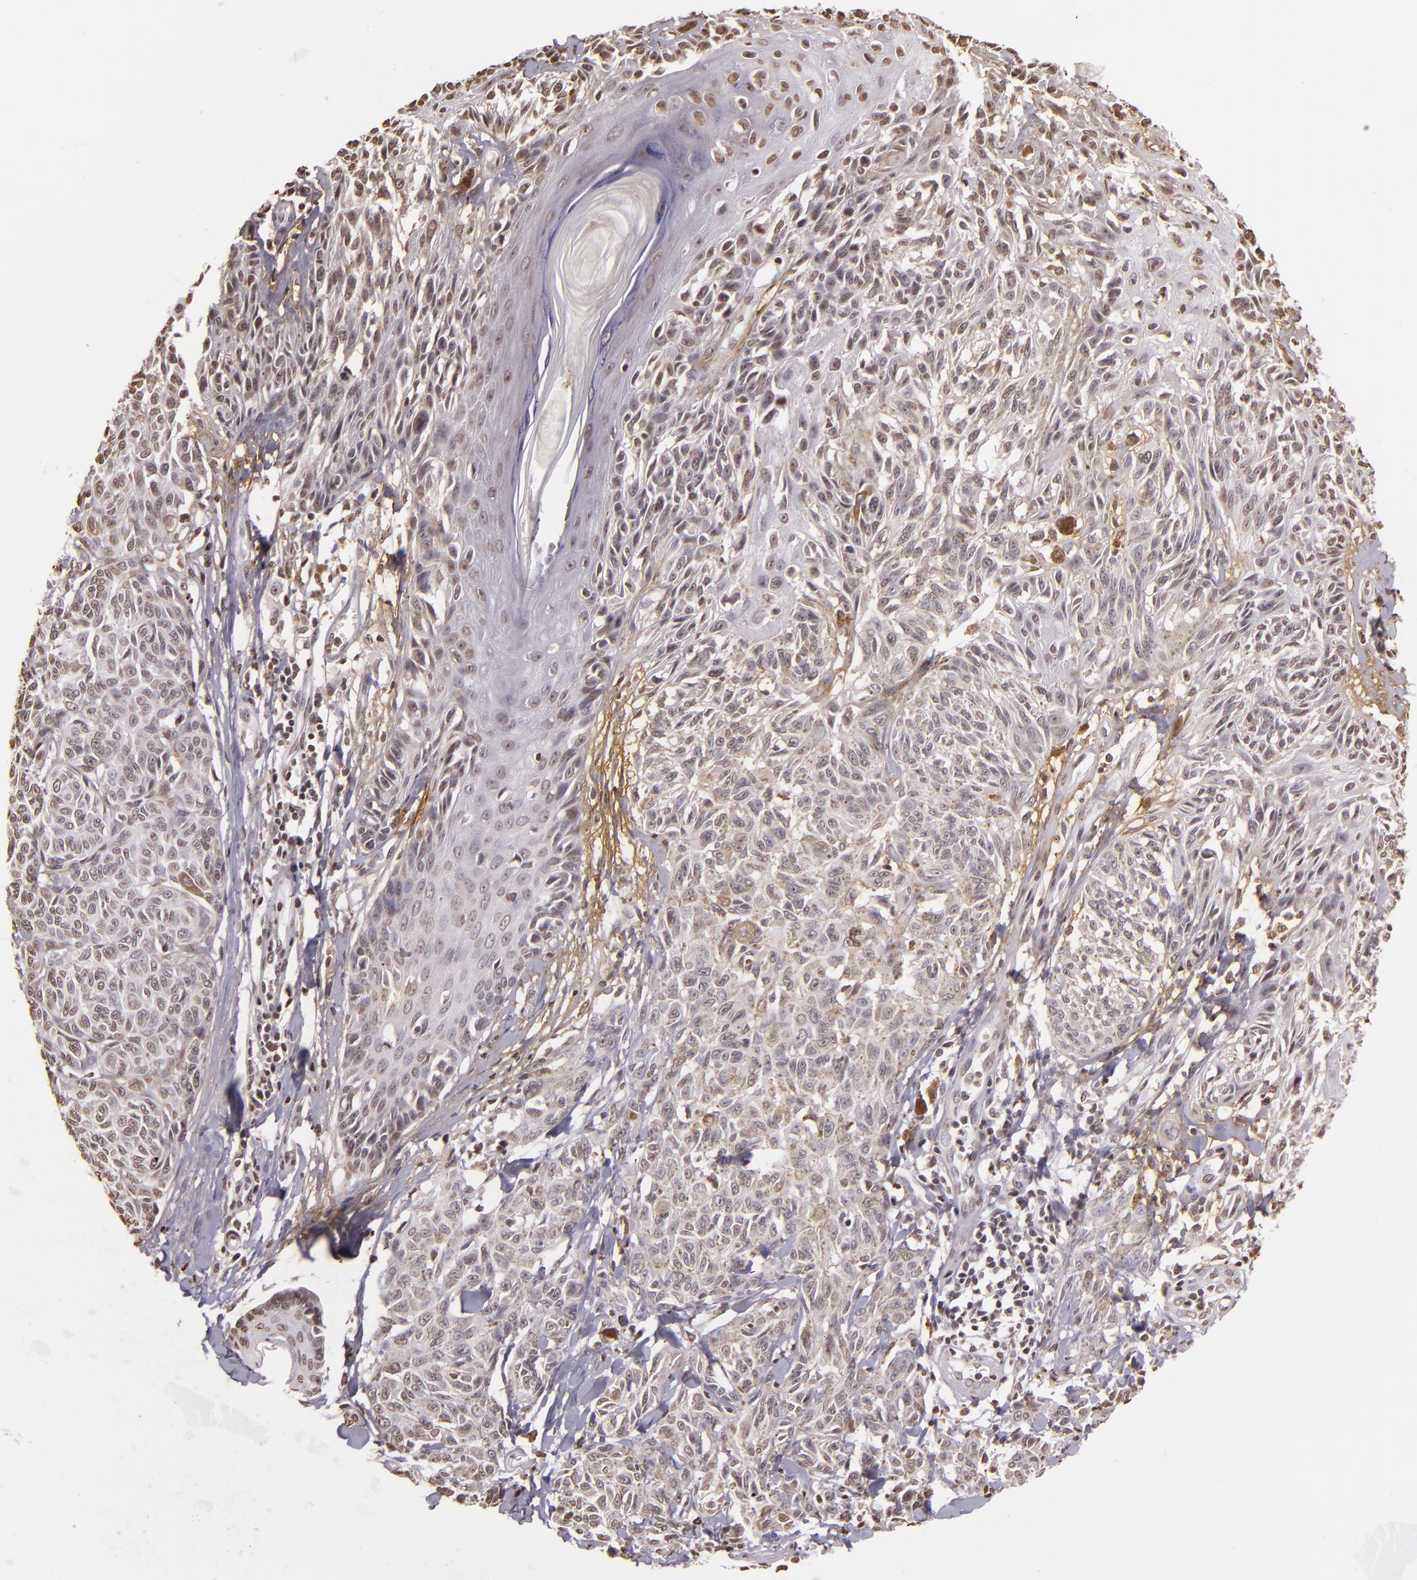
{"staining": {"intensity": "negative", "quantity": "none", "location": "none"}, "tissue": "melanoma", "cell_type": "Tumor cells", "image_type": "cancer", "snomed": [{"axis": "morphology", "description": "Malignant melanoma, NOS"}, {"axis": "topography", "description": "Skin"}], "caption": "Tumor cells are negative for protein expression in human melanoma. Nuclei are stained in blue.", "gene": "THRB", "patient": {"sex": "female", "age": 77}}